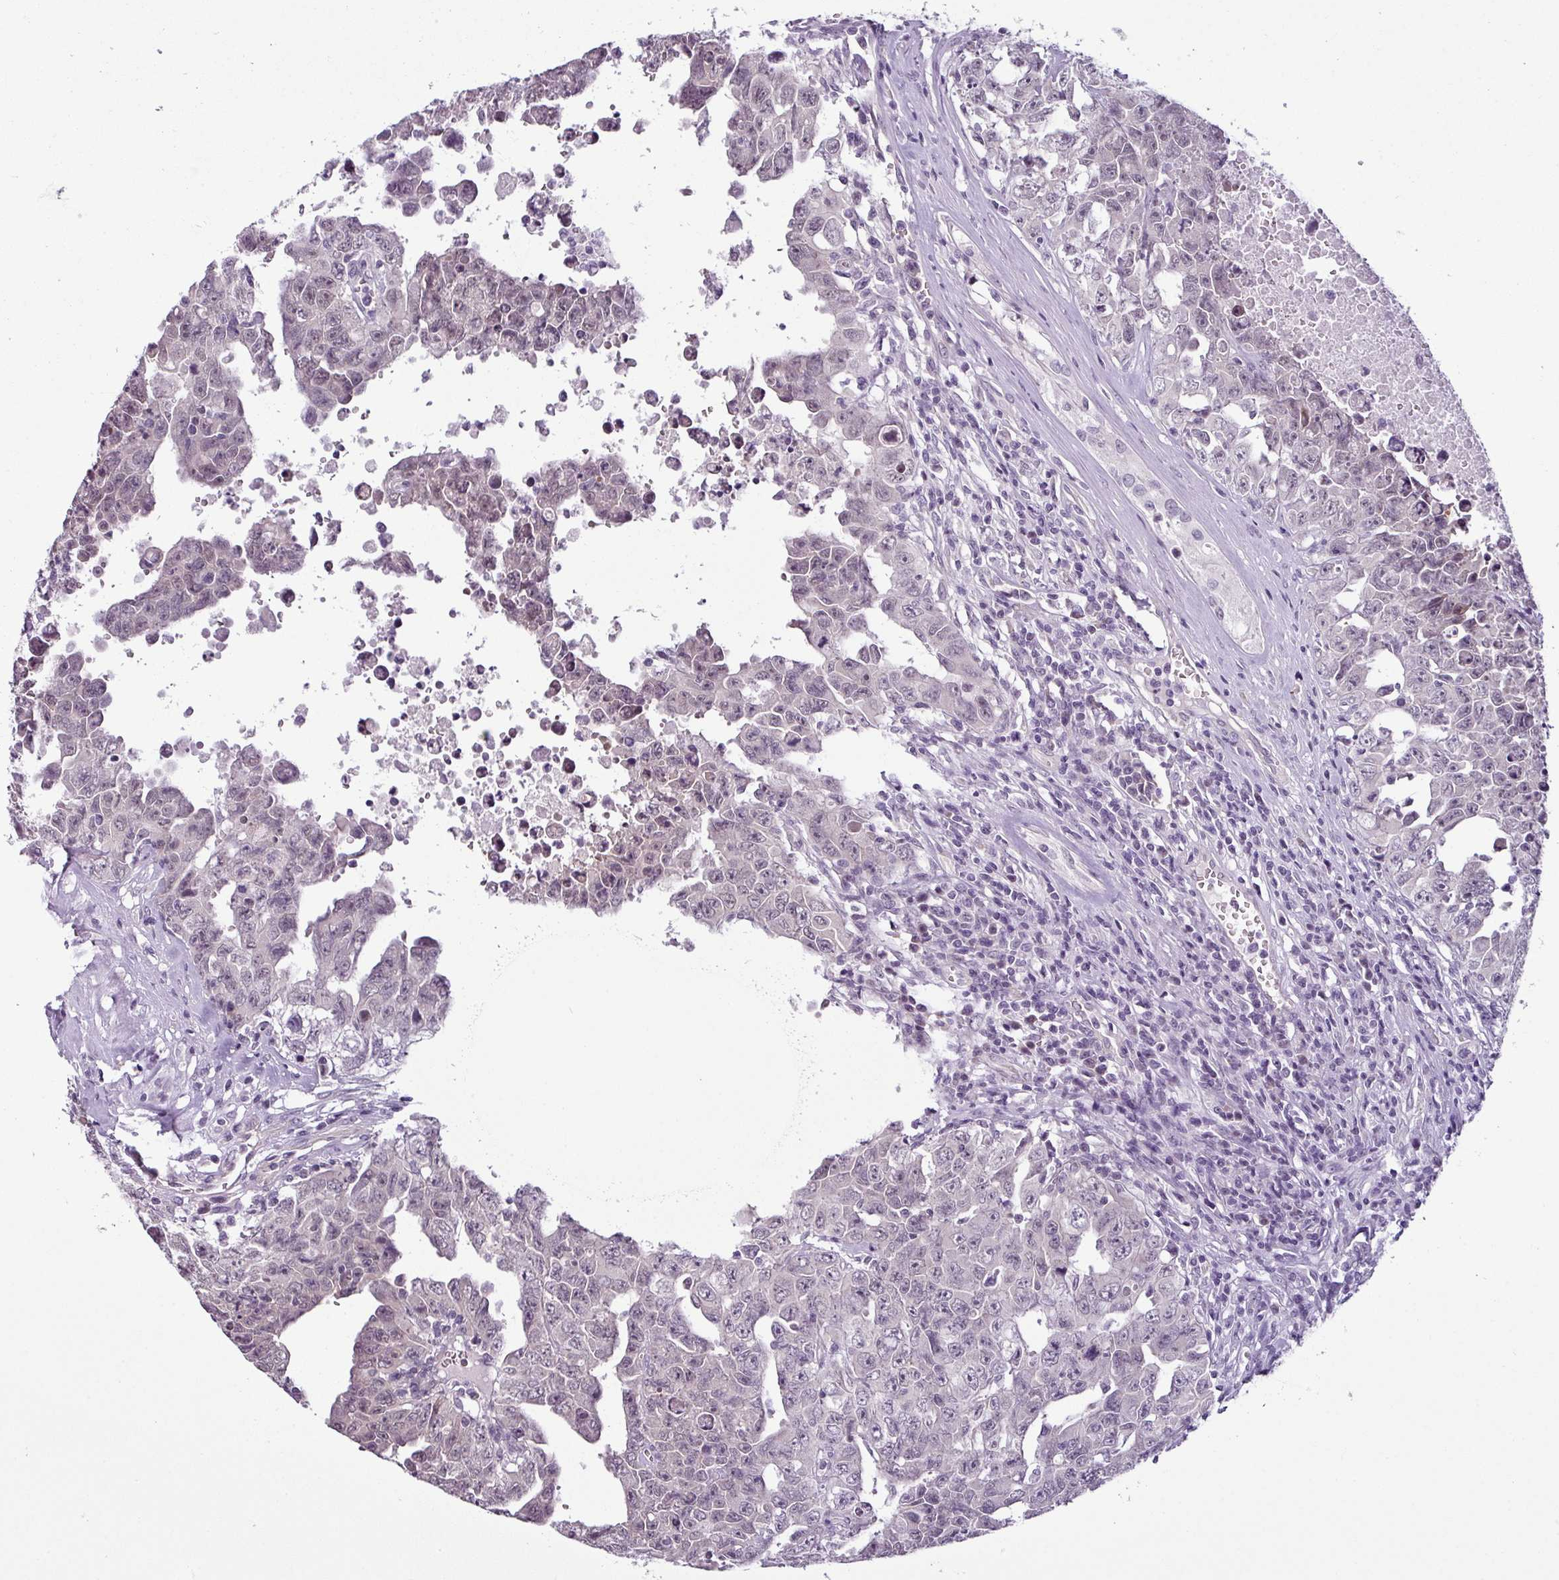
{"staining": {"intensity": "negative", "quantity": "none", "location": "none"}, "tissue": "testis cancer", "cell_type": "Tumor cells", "image_type": "cancer", "snomed": [{"axis": "morphology", "description": "Carcinoma, Embryonal, NOS"}, {"axis": "topography", "description": "Testis"}], "caption": "This micrograph is of testis embryonal carcinoma stained with immunohistochemistry (IHC) to label a protein in brown with the nuclei are counter-stained blue. There is no positivity in tumor cells.", "gene": "OR52D1", "patient": {"sex": "male", "age": 24}}